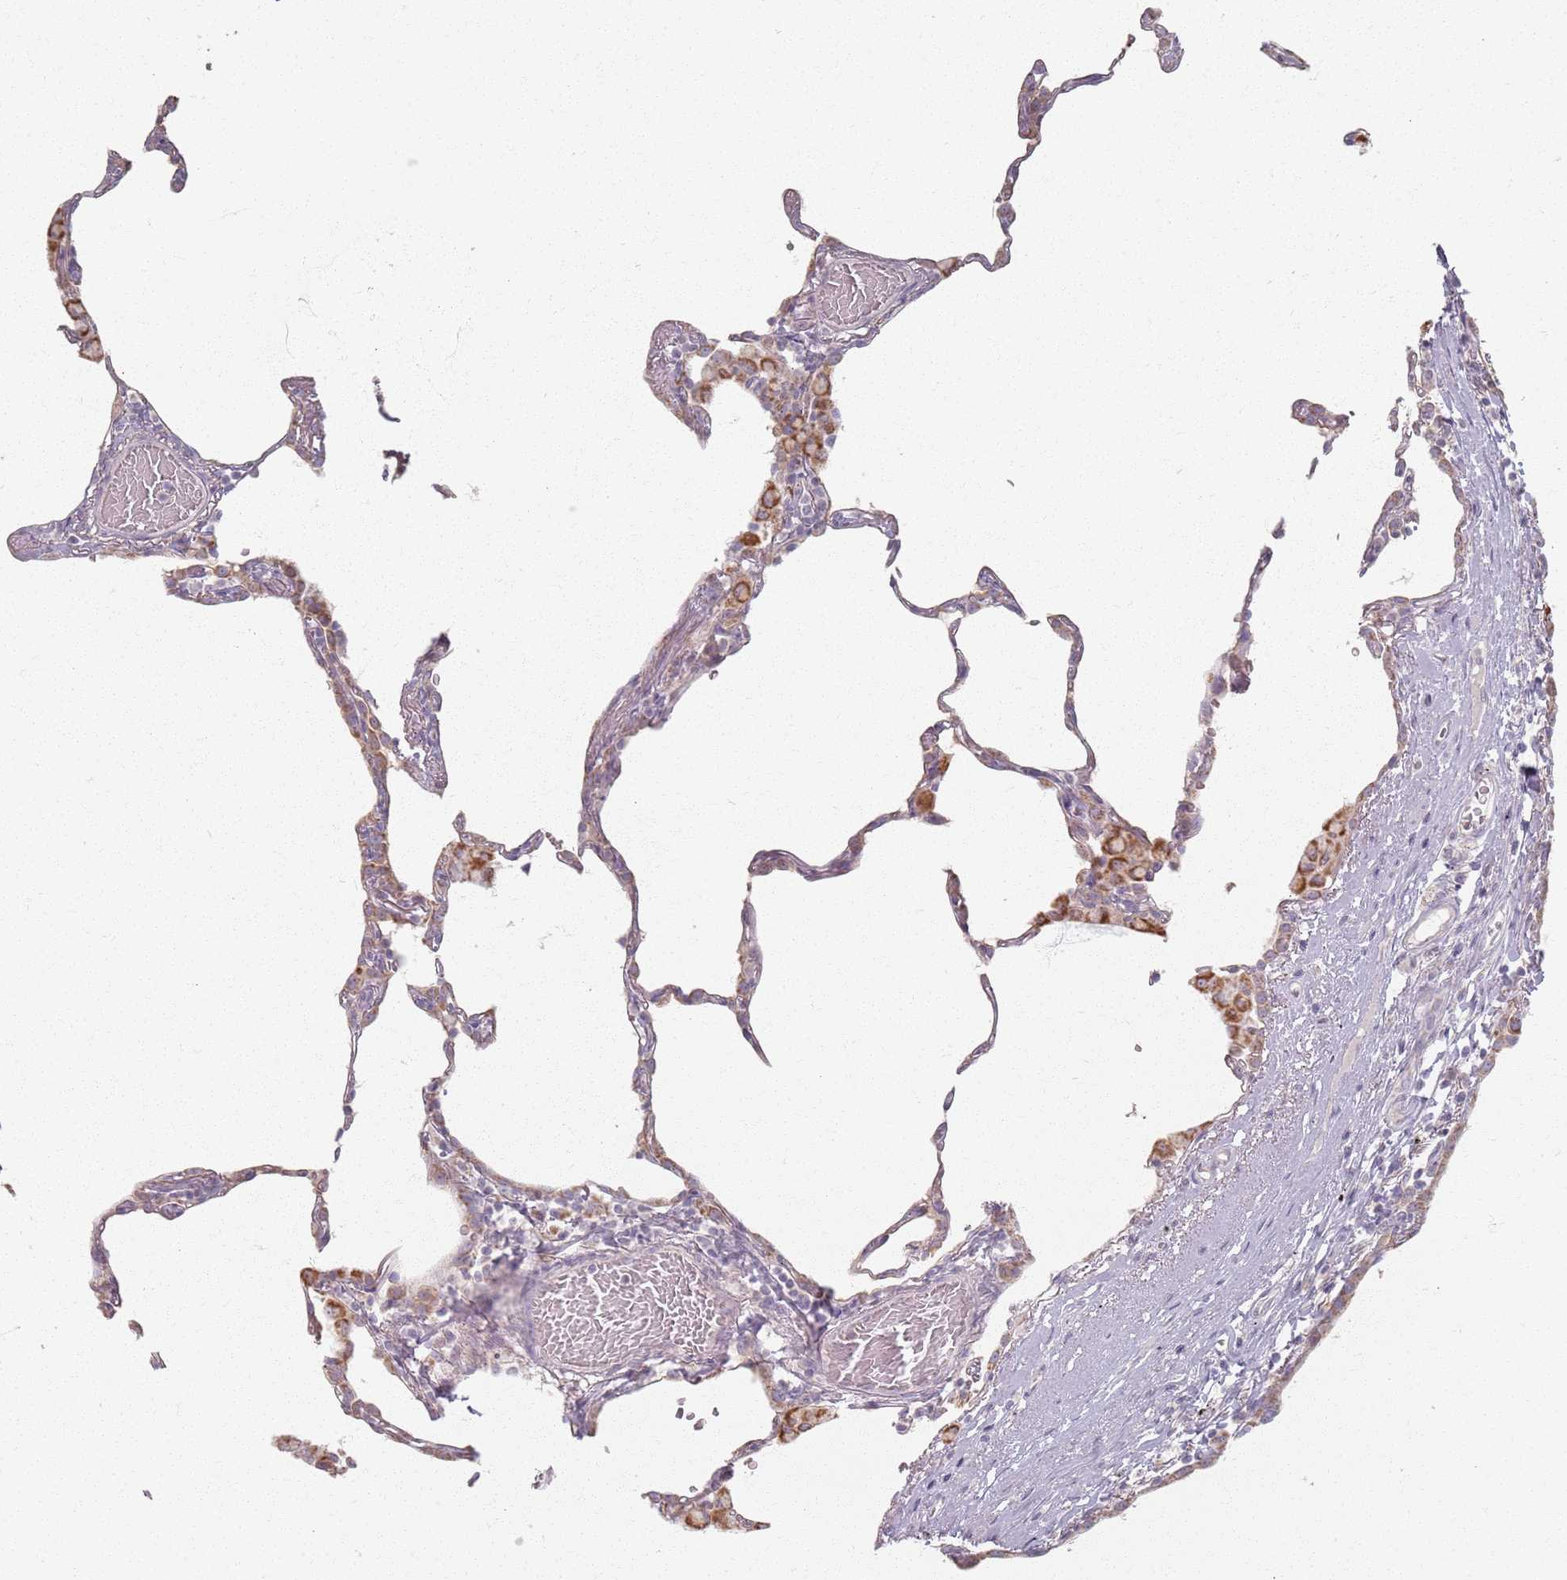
{"staining": {"intensity": "negative", "quantity": "none", "location": "none"}, "tissue": "lung", "cell_type": "Alveolar cells", "image_type": "normal", "snomed": [{"axis": "morphology", "description": "Normal tissue, NOS"}, {"axis": "topography", "description": "Lung"}], "caption": "Immunohistochemistry (IHC) of benign human lung demonstrates no expression in alveolar cells.", "gene": "PKD2L2", "patient": {"sex": "female", "age": 57}}